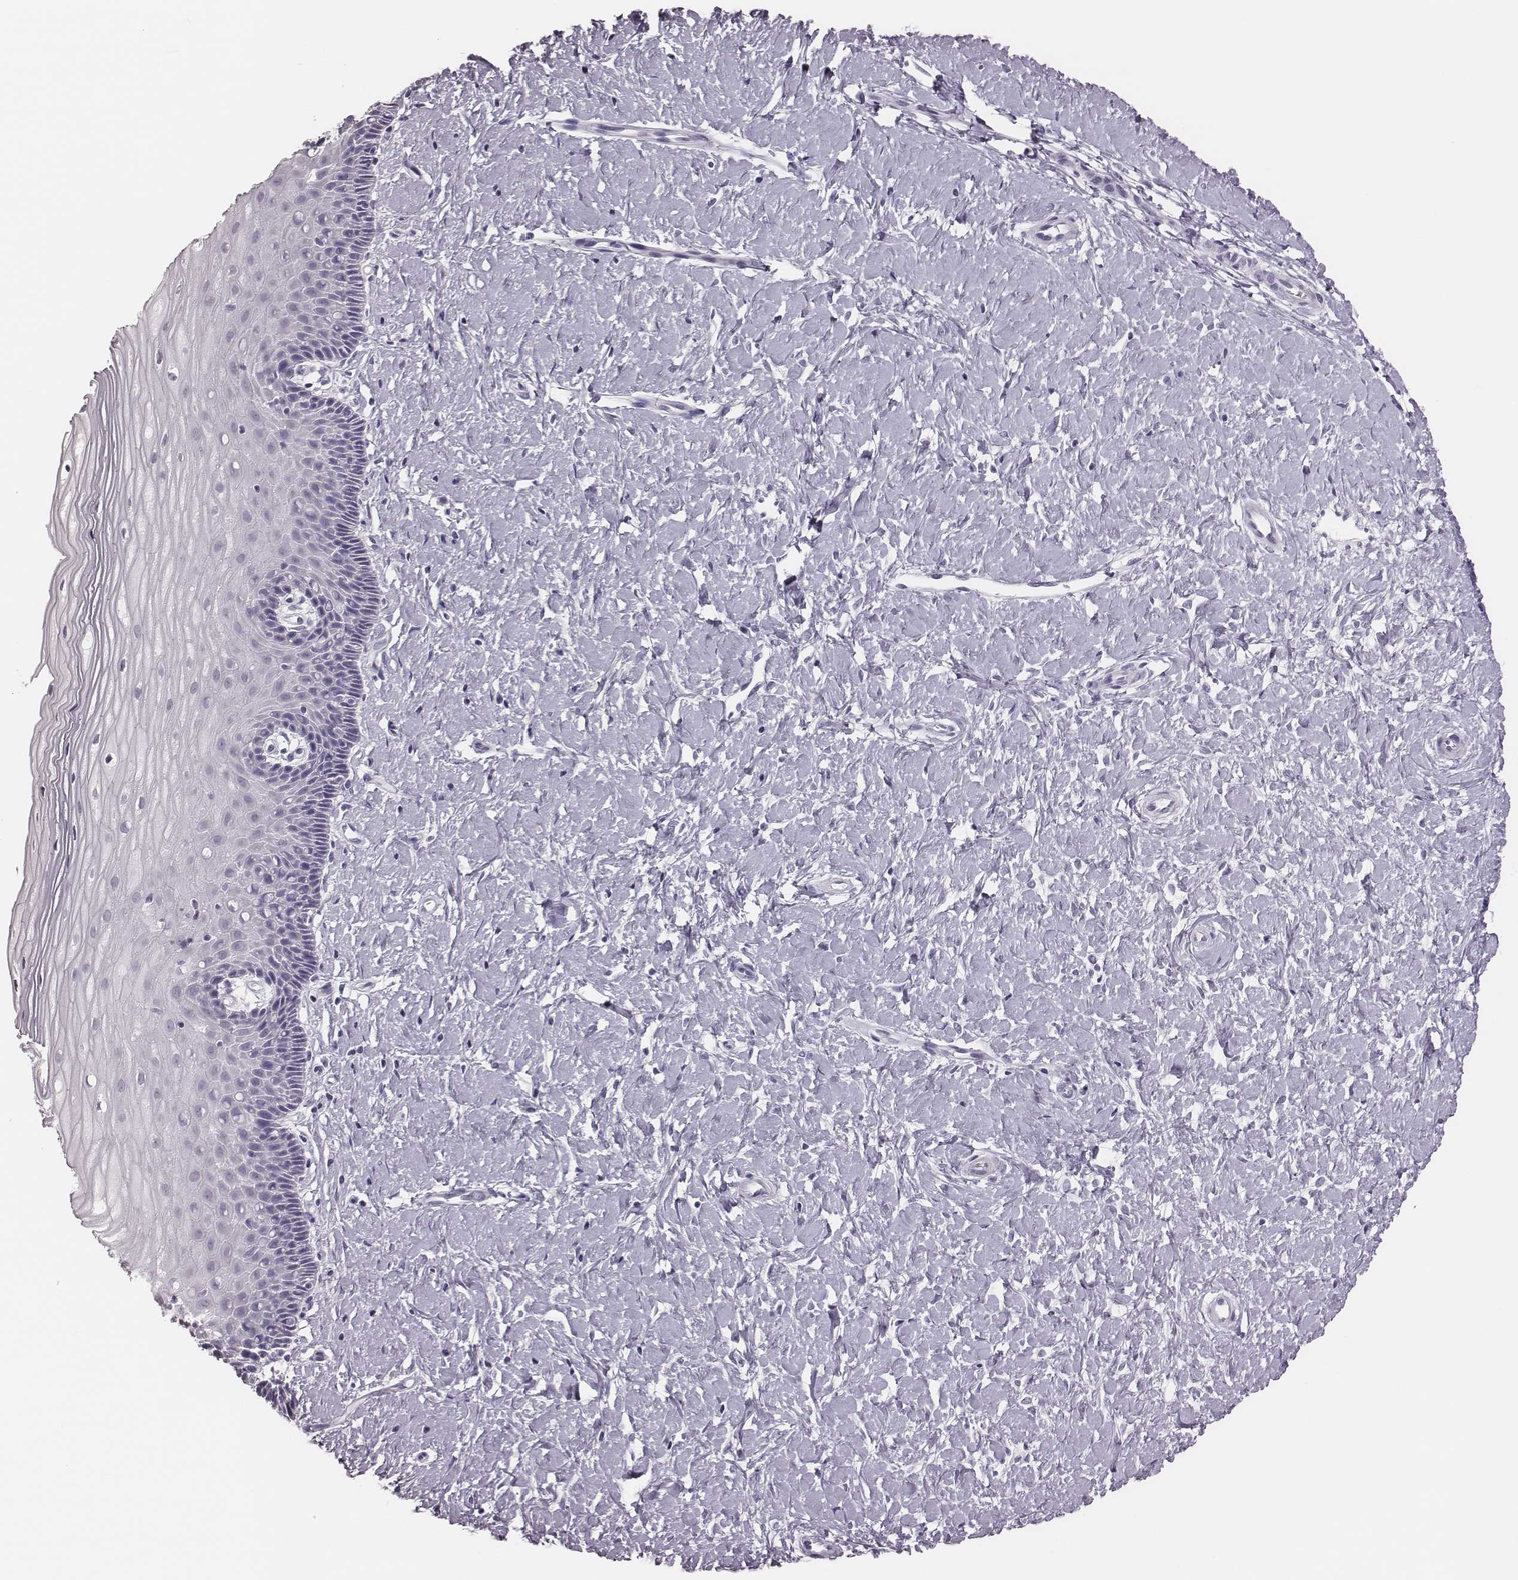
{"staining": {"intensity": "negative", "quantity": "none", "location": "none"}, "tissue": "cervix", "cell_type": "Glandular cells", "image_type": "normal", "snomed": [{"axis": "morphology", "description": "Normal tissue, NOS"}, {"axis": "topography", "description": "Cervix"}], "caption": "DAB (3,3'-diaminobenzidine) immunohistochemical staining of normal human cervix reveals no significant staining in glandular cells. Brightfield microscopy of immunohistochemistry (IHC) stained with DAB (brown) and hematoxylin (blue), captured at high magnification.", "gene": "H1", "patient": {"sex": "female", "age": 37}}